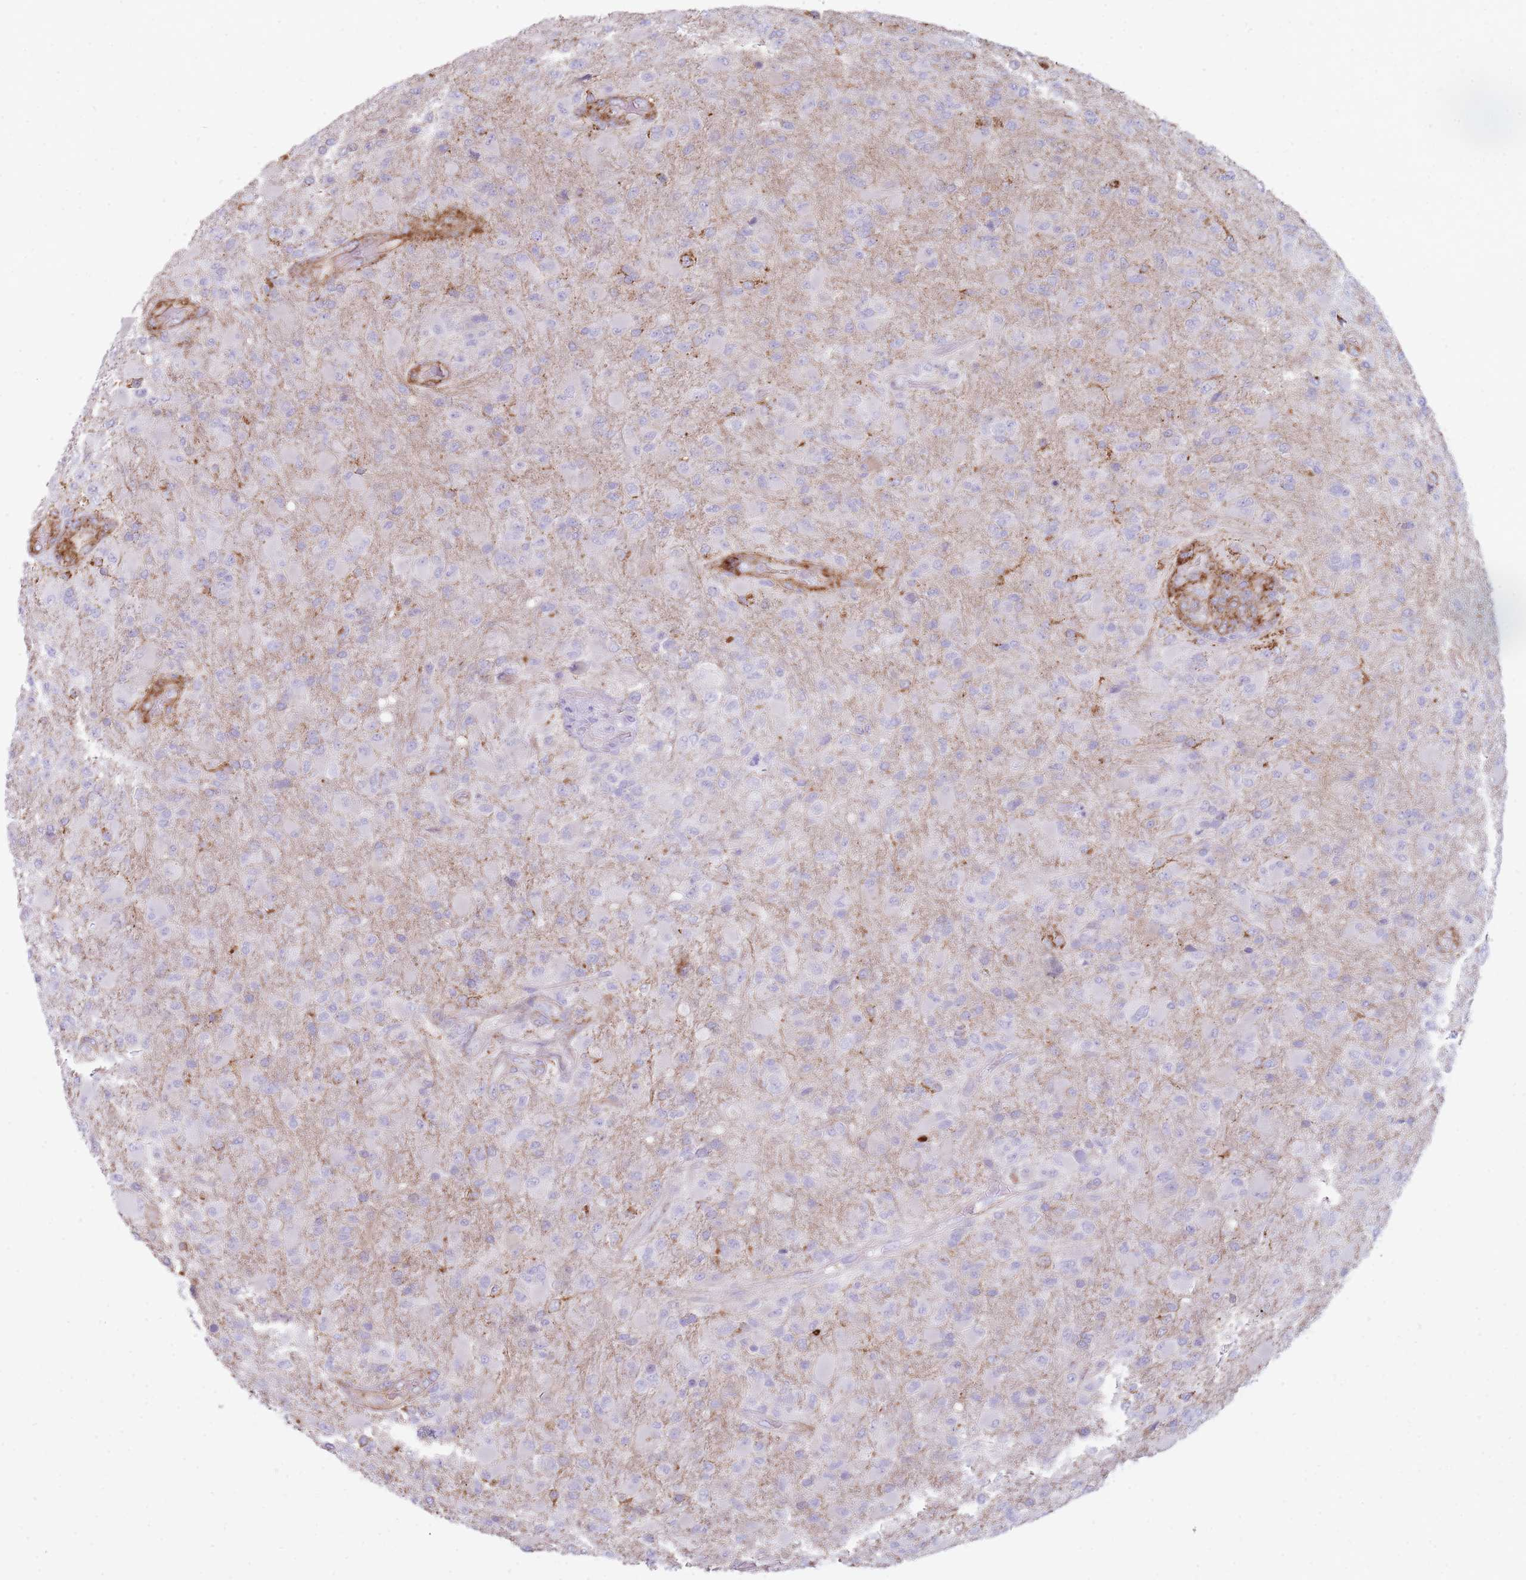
{"staining": {"intensity": "negative", "quantity": "none", "location": "none"}, "tissue": "glioma", "cell_type": "Tumor cells", "image_type": "cancer", "snomed": [{"axis": "morphology", "description": "Glioma, malignant, Low grade"}, {"axis": "topography", "description": "Brain"}], "caption": "High power microscopy micrograph of an IHC micrograph of glioma, revealing no significant positivity in tumor cells.", "gene": "UTP14A", "patient": {"sex": "male", "age": 65}}